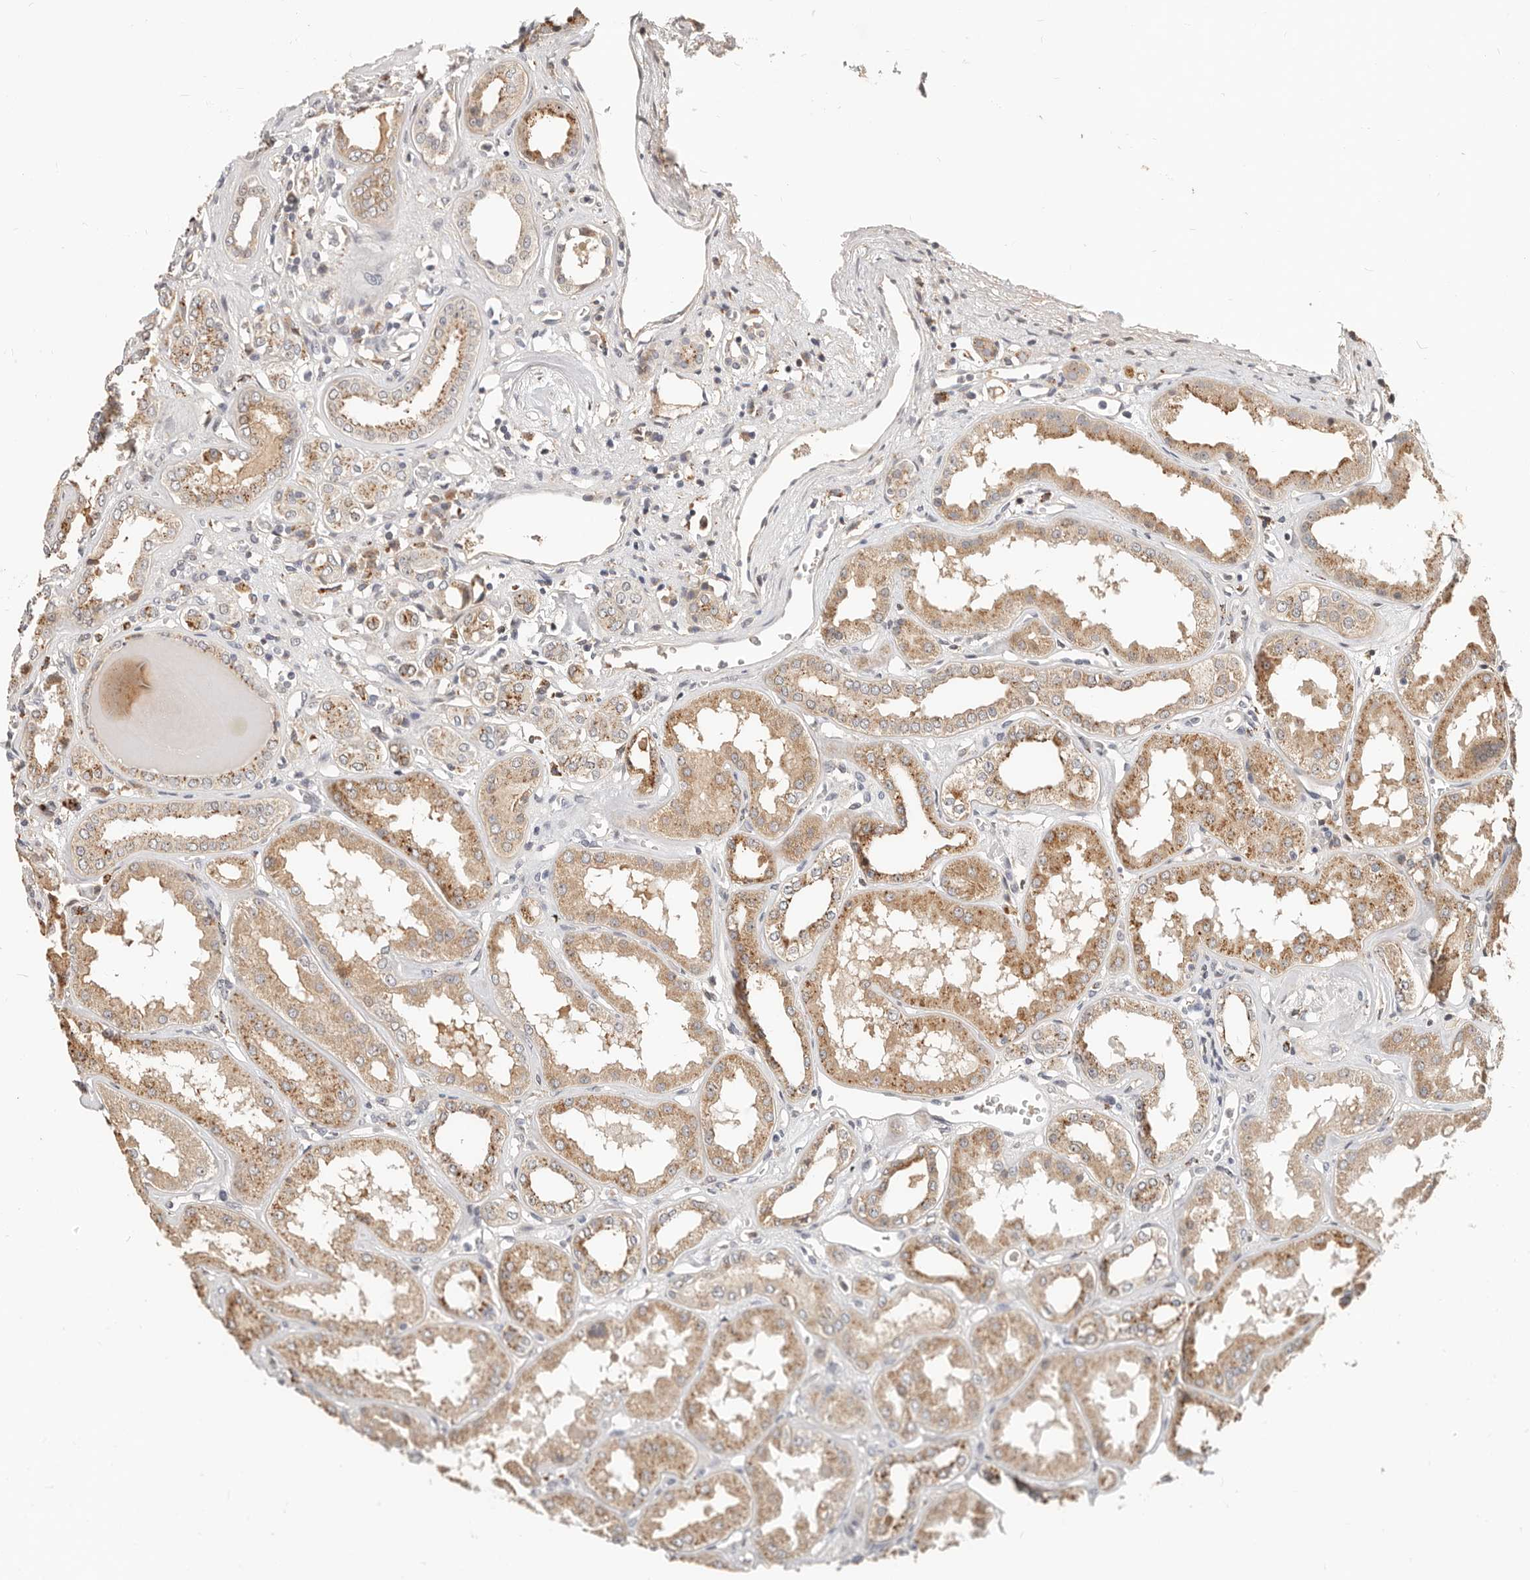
{"staining": {"intensity": "negative", "quantity": "none", "location": "none"}, "tissue": "kidney", "cell_type": "Cells in glomeruli", "image_type": "normal", "snomed": [{"axis": "morphology", "description": "Normal tissue, NOS"}, {"axis": "topography", "description": "Kidney"}], "caption": "Normal kidney was stained to show a protein in brown. There is no significant expression in cells in glomeruli.", "gene": "ZRANB1", "patient": {"sex": "female", "age": 56}}